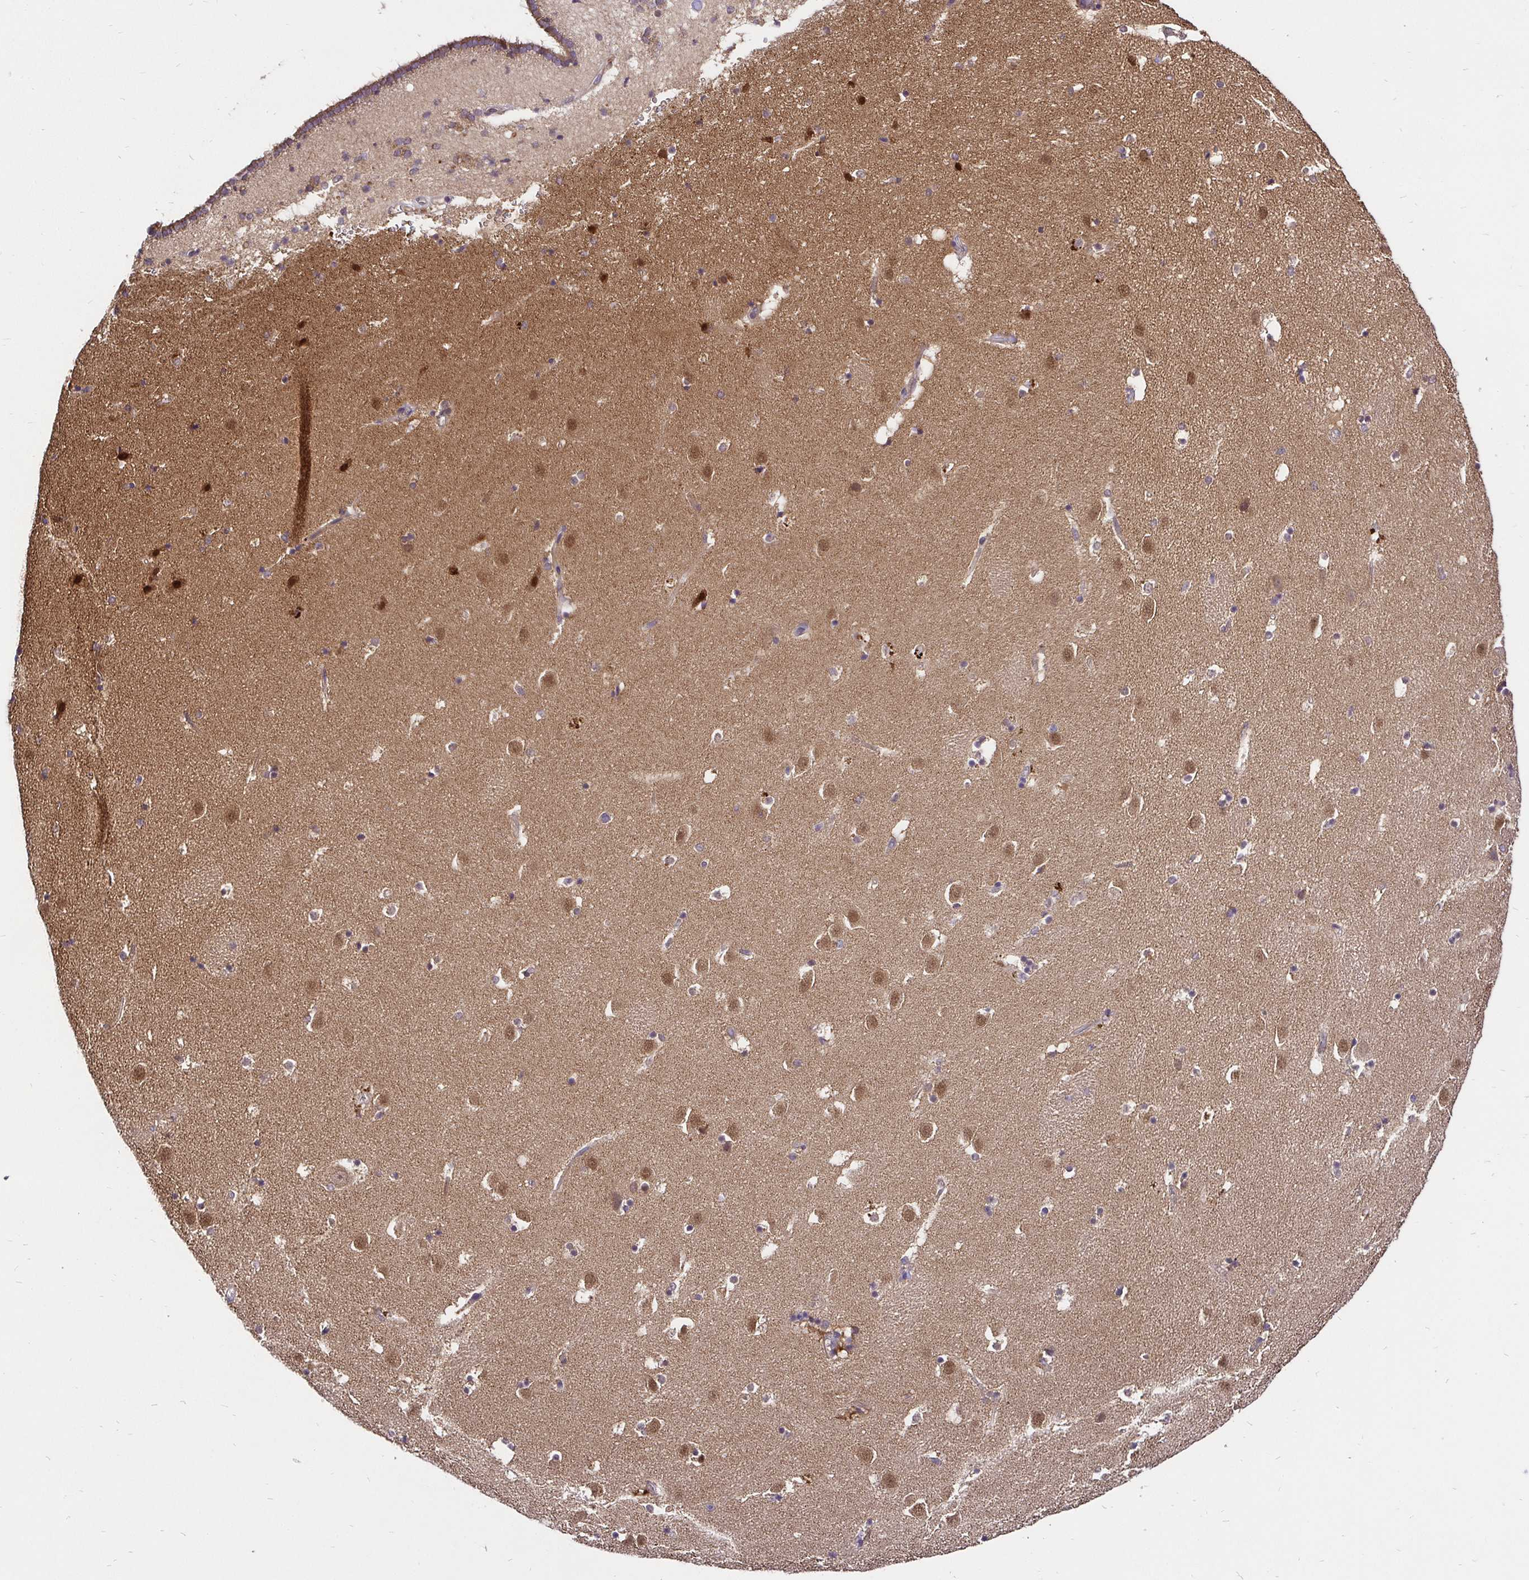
{"staining": {"intensity": "negative", "quantity": "none", "location": "none"}, "tissue": "caudate", "cell_type": "Glial cells", "image_type": "normal", "snomed": [{"axis": "morphology", "description": "Normal tissue, NOS"}, {"axis": "topography", "description": "Lateral ventricle wall"}], "caption": "Immunohistochemistry (IHC) image of benign caudate: caudate stained with DAB shows no significant protein staining in glial cells. The staining is performed using DAB (3,3'-diaminobenzidine) brown chromogen with nuclei counter-stained in using hematoxylin.", "gene": "UBE2M", "patient": {"sex": "male", "age": 37}}